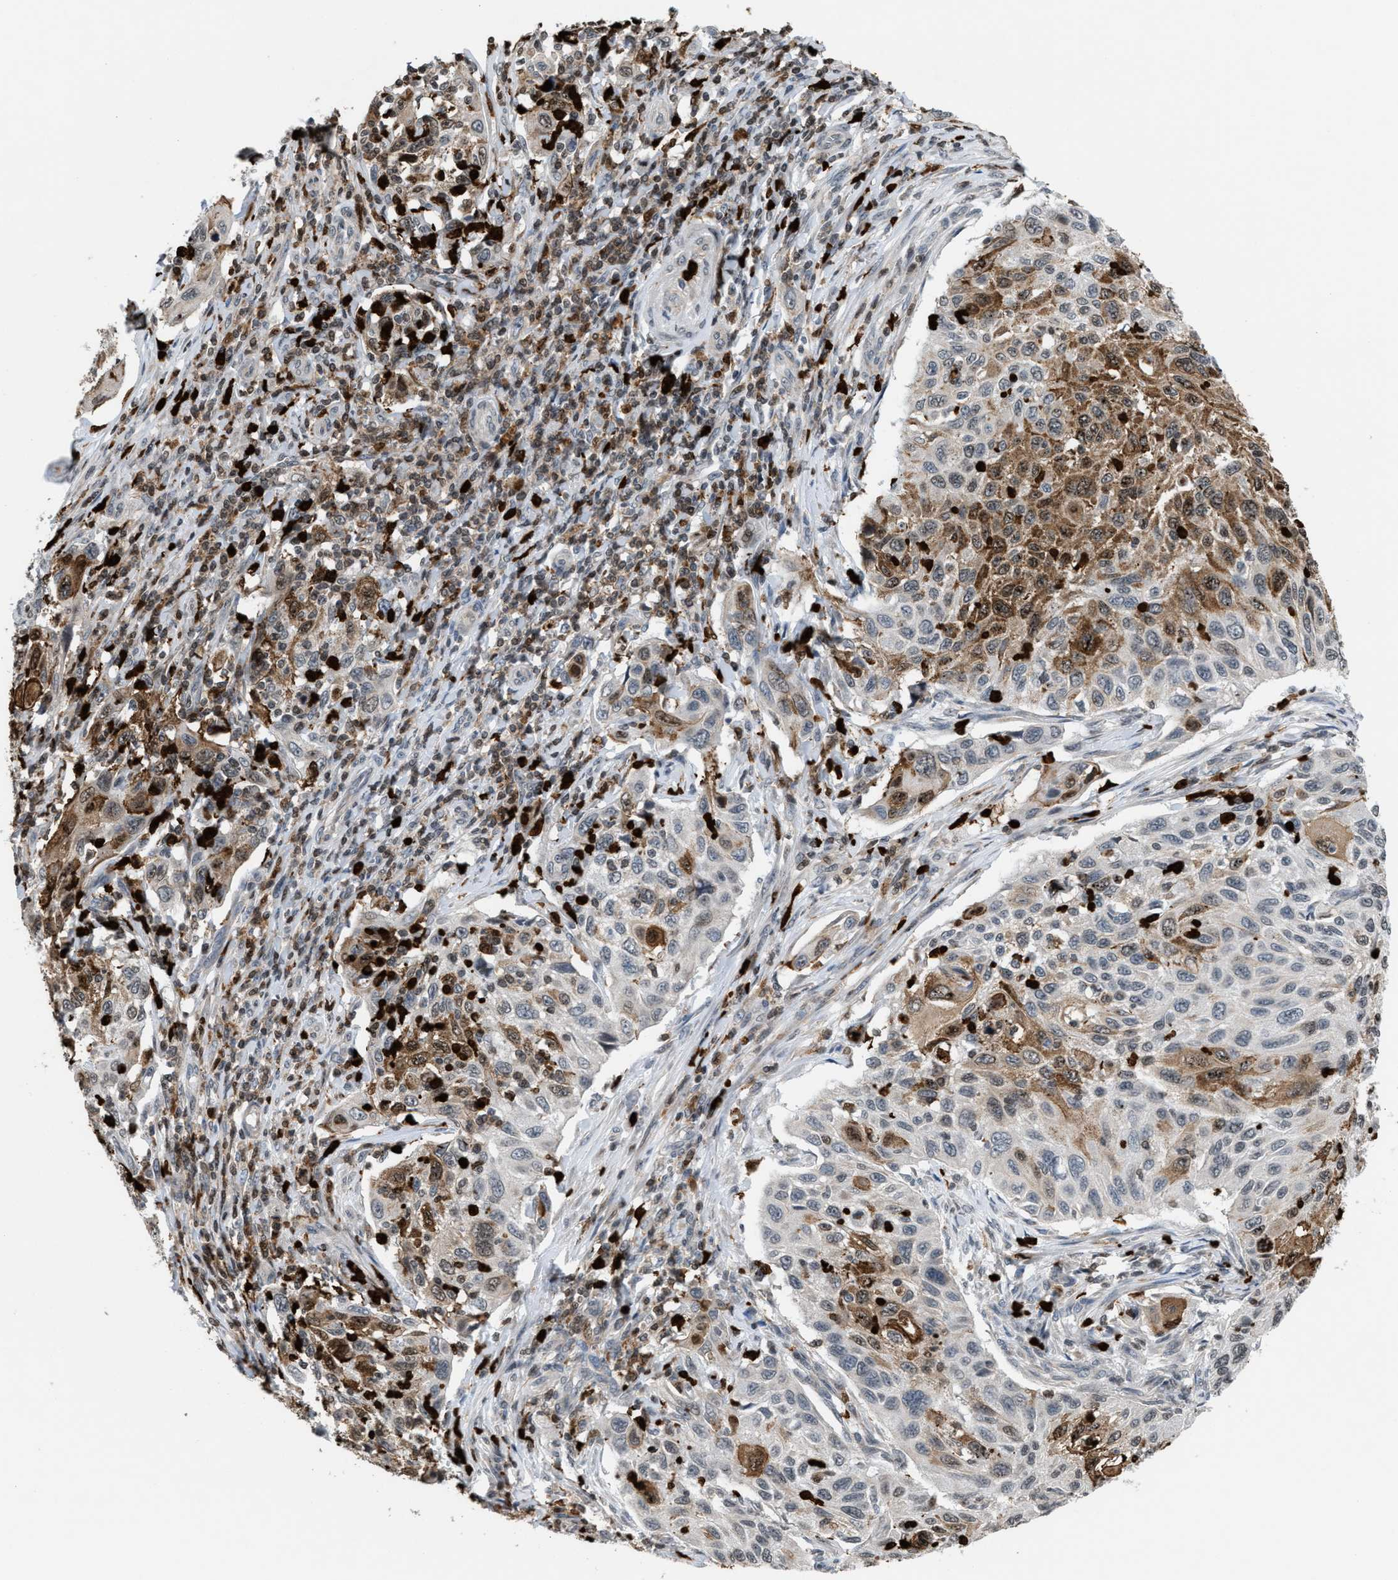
{"staining": {"intensity": "moderate", "quantity": "25%-75%", "location": "cytoplasmic/membranous"}, "tissue": "cervical cancer", "cell_type": "Tumor cells", "image_type": "cancer", "snomed": [{"axis": "morphology", "description": "Squamous cell carcinoma, NOS"}, {"axis": "topography", "description": "Cervix"}], "caption": "An immunohistochemistry (IHC) photomicrograph of tumor tissue is shown. Protein staining in brown highlights moderate cytoplasmic/membranous positivity in cervical cancer (squamous cell carcinoma) within tumor cells.", "gene": "PRUNE2", "patient": {"sex": "female", "age": 70}}